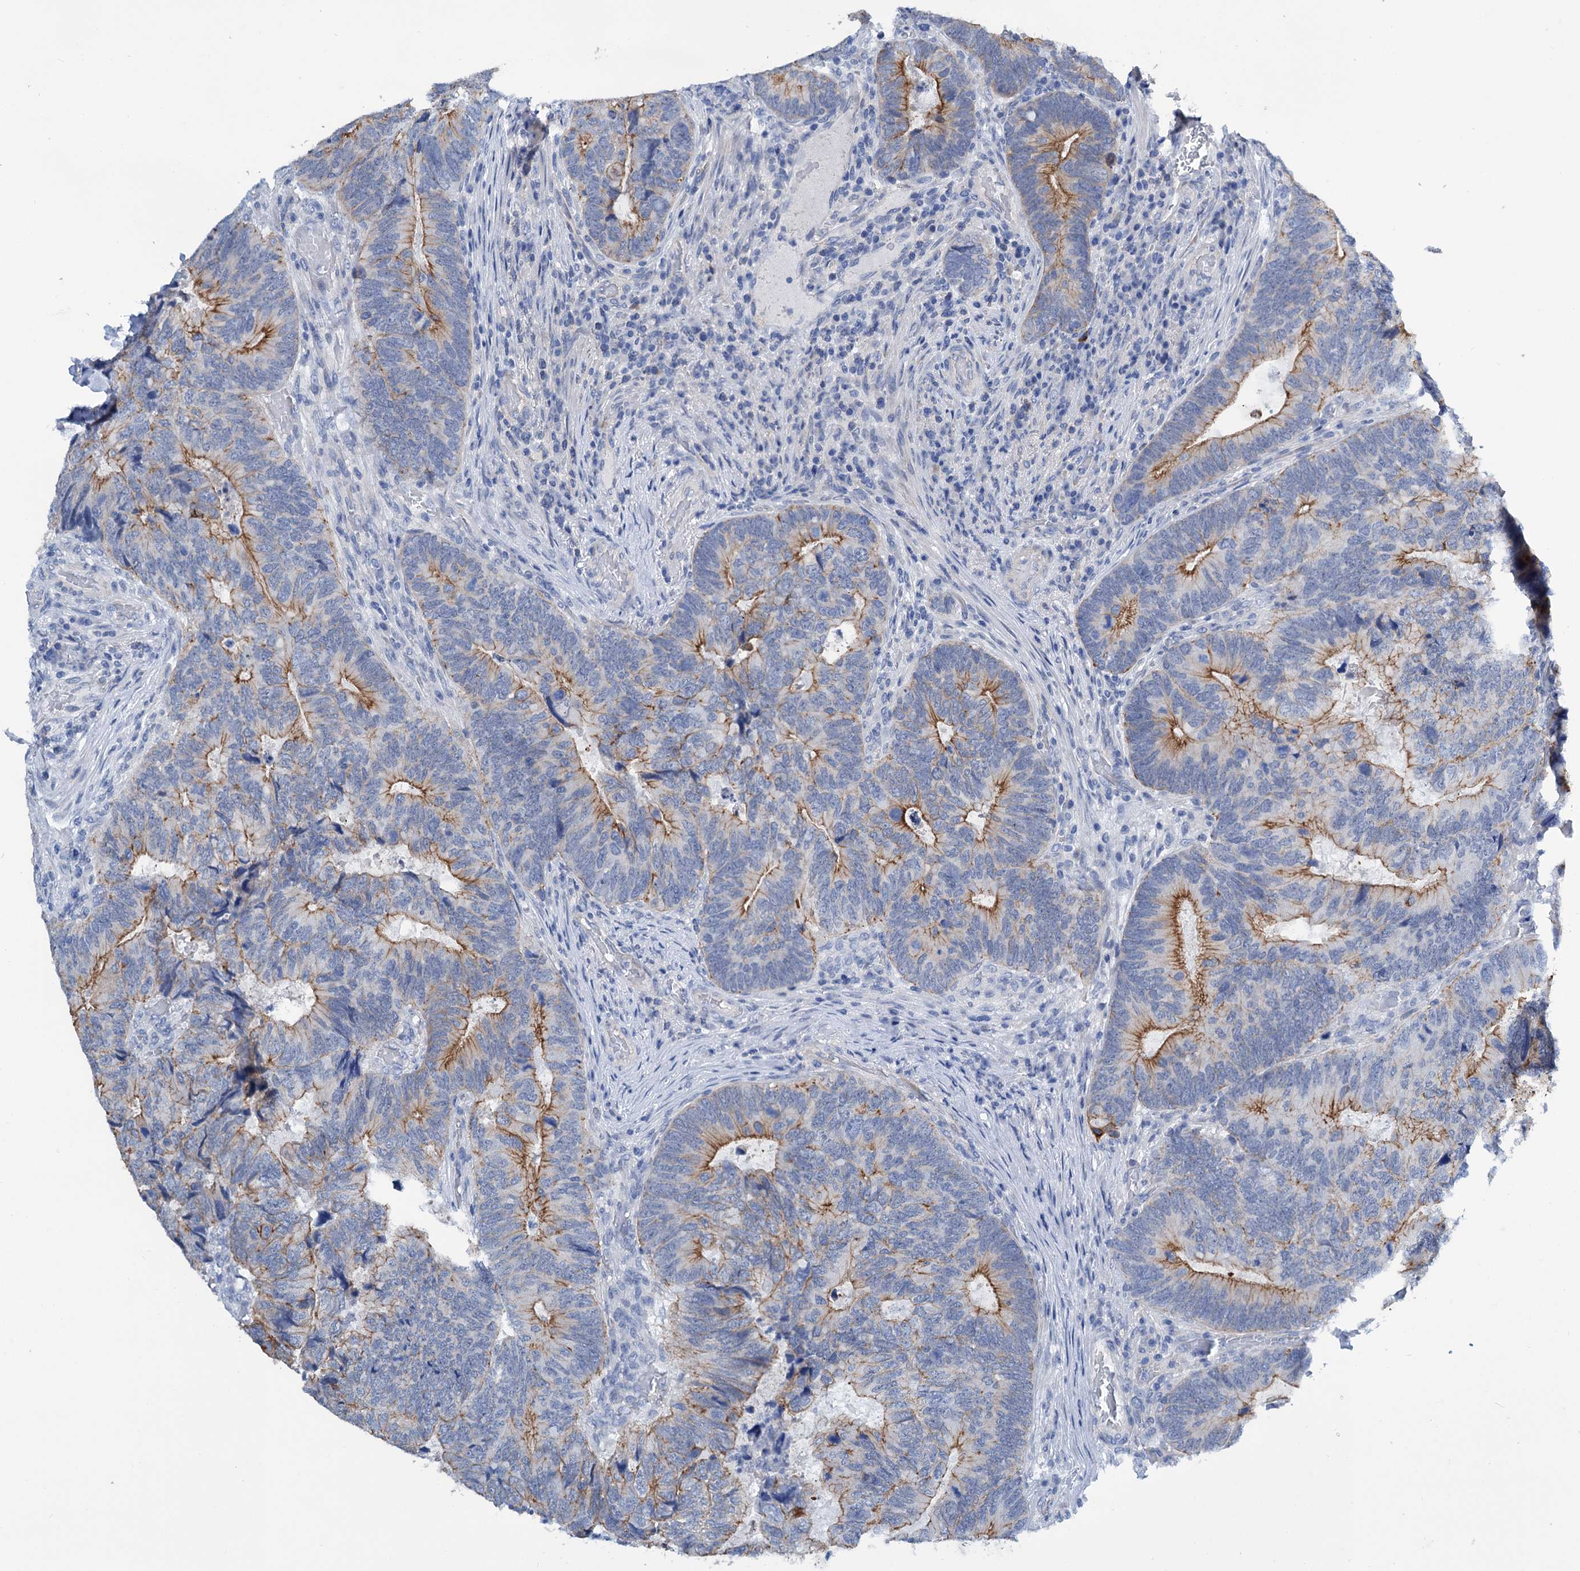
{"staining": {"intensity": "moderate", "quantity": "25%-75%", "location": "cytoplasmic/membranous"}, "tissue": "colorectal cancer", "cell_type": "Tumor cells", "image_type": "cancer", "snomed": [{"axis": "morphology", "description": "Adenocarcinoma, NOS"}, {"axis": "topography", "description": "Colon"}], "caption": "Protein expression analysis of human adenocarcinoma (colorectal) reveals moderate cytoplasmic/membranous staining in about 25%-75% of tumor cells.", "gene": "FAAP20", "patient": {"sex": "female", "age": 67}}